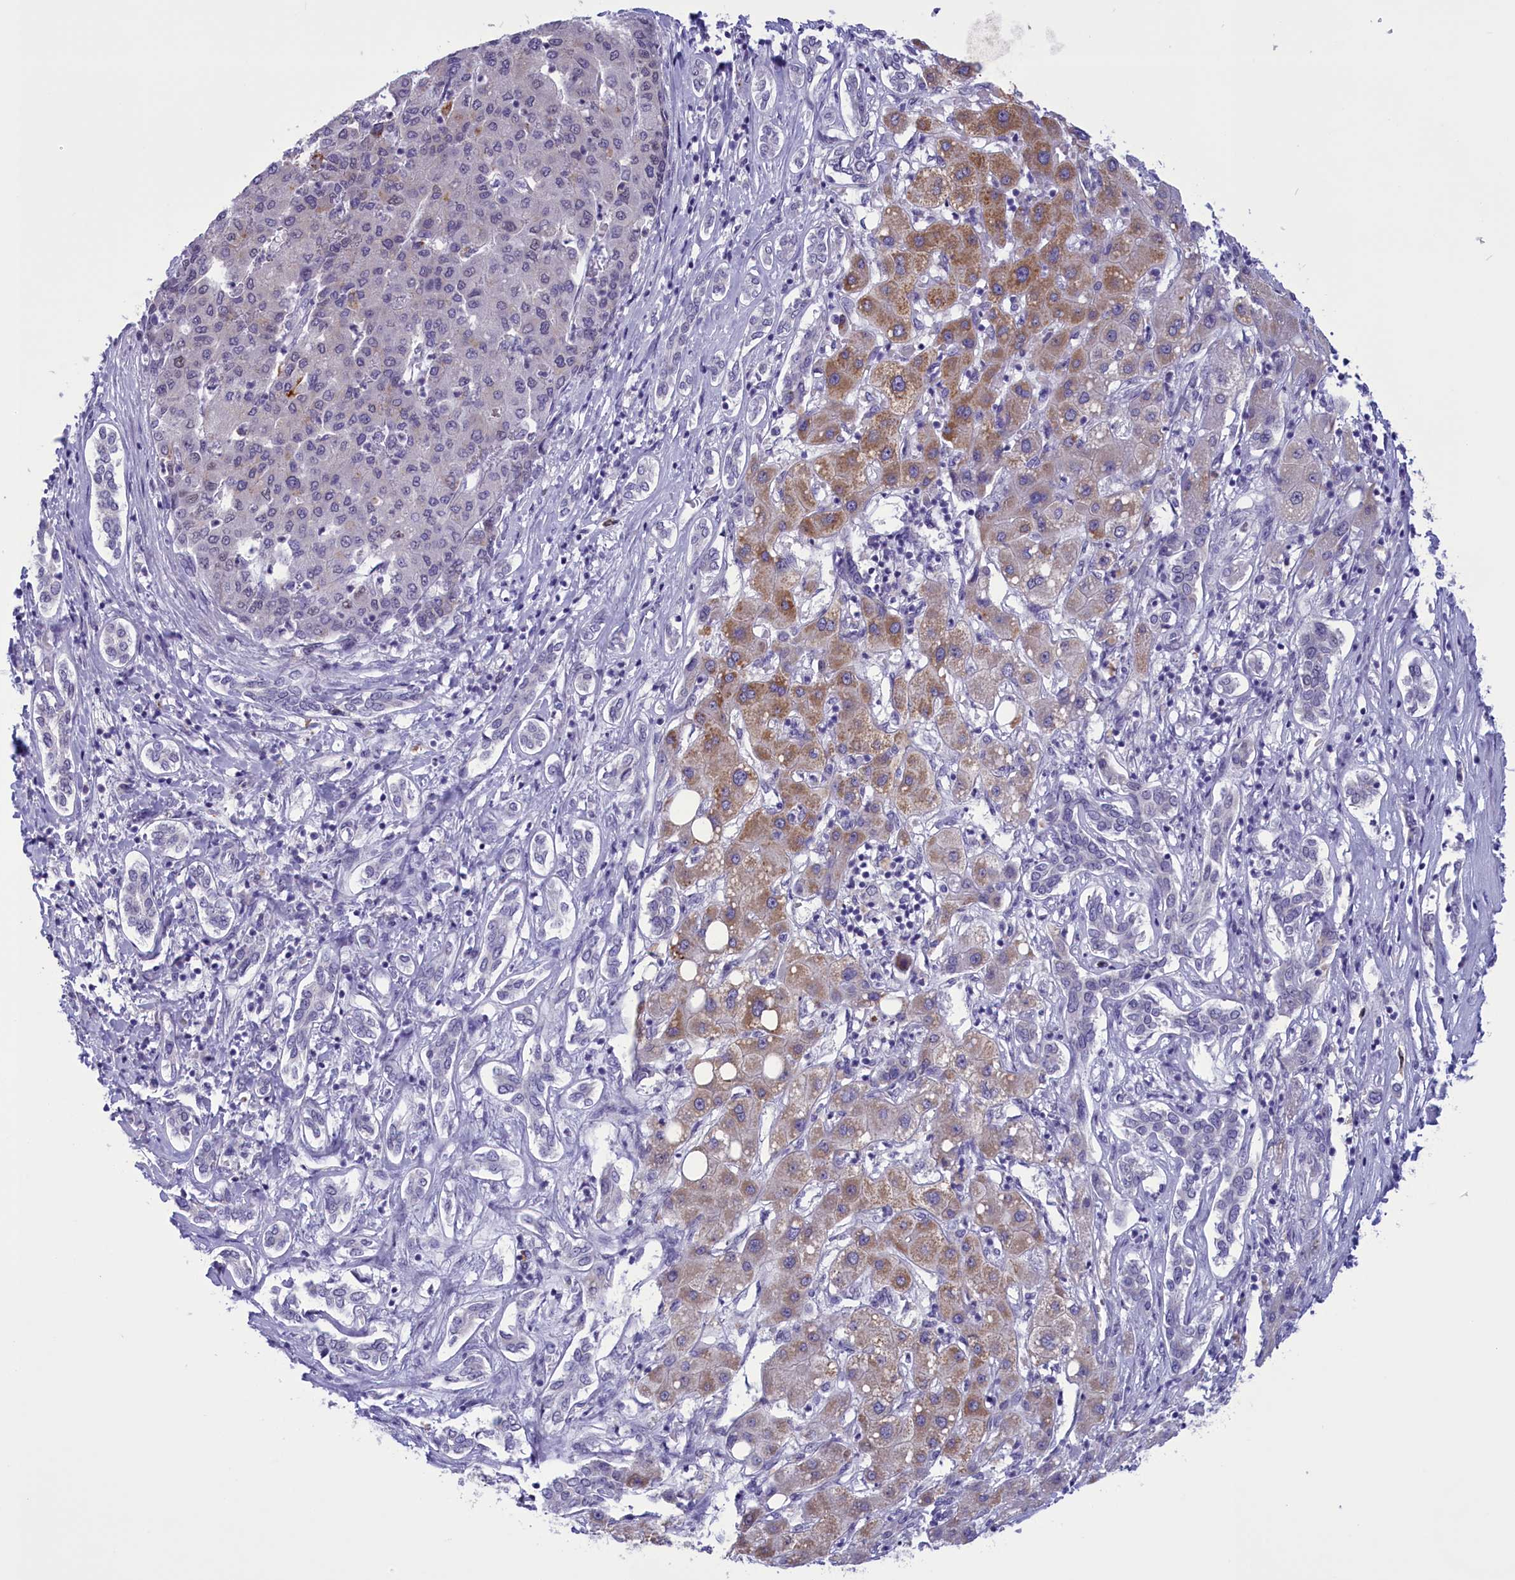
{"staining": {"intensity": "negative", "quantity": "none", "location": "none"}, "tissue": "liver cancer", "cell_type": "Tumor cells", "image_type": "cancer", "snomed": [{"axis": "morphology", "description": "Carcinoma, Hepatocellular, NOS"}, {"axis": "topography", "description": "Liver"}], "caption": "Immunohistochemical staining of hepatocellular carcinoma (liver) demonstrates no significant staining in tumor cells.", "gene": "ELOA2", "patient": {"sex": "male", "age": 65}}